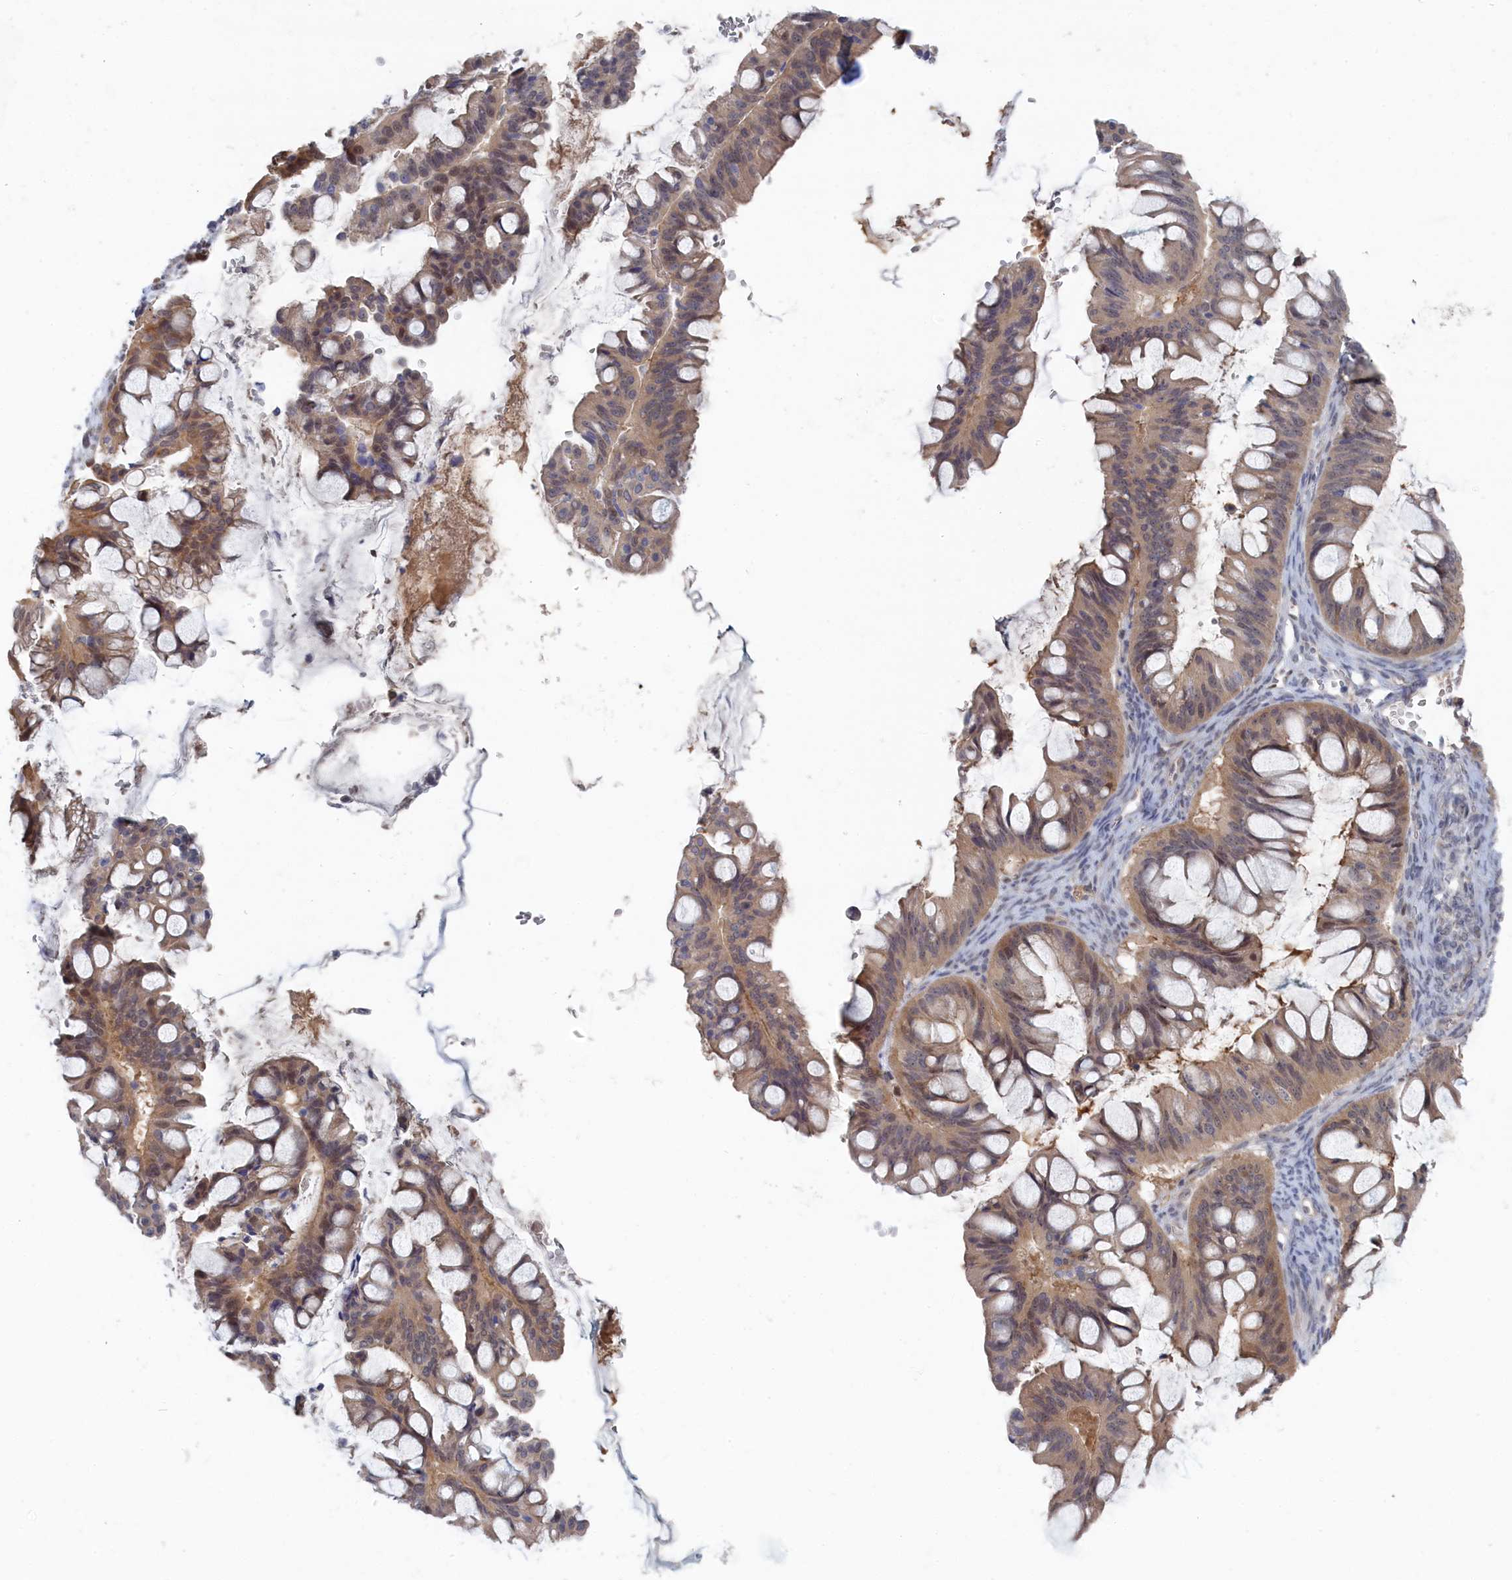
{"staining": {"intensity": "weak", "quantity": "25%-75%", "location": "cytoplasmic/membranous,nuclear"}, "tissue": "ovarian cancer", "cell_type": "Tumor cells", "image_type": "cancer", "snomed": [{"axis": "morphology", "description": "Cystadenocarcinoma, mucinous, NOS"}, {"axis": "topography", "description": "Ovary"}], "caption": "Protein expression analysis of human ovarian cancer (mucinous cystadenocarcinoma) reveals weak cytoplasmic/membranous and nuclear expression in approximately 25%-75% of tumor cells.", "gene": "IRGQ", "patient": {"sex": "female", "age": 73}}